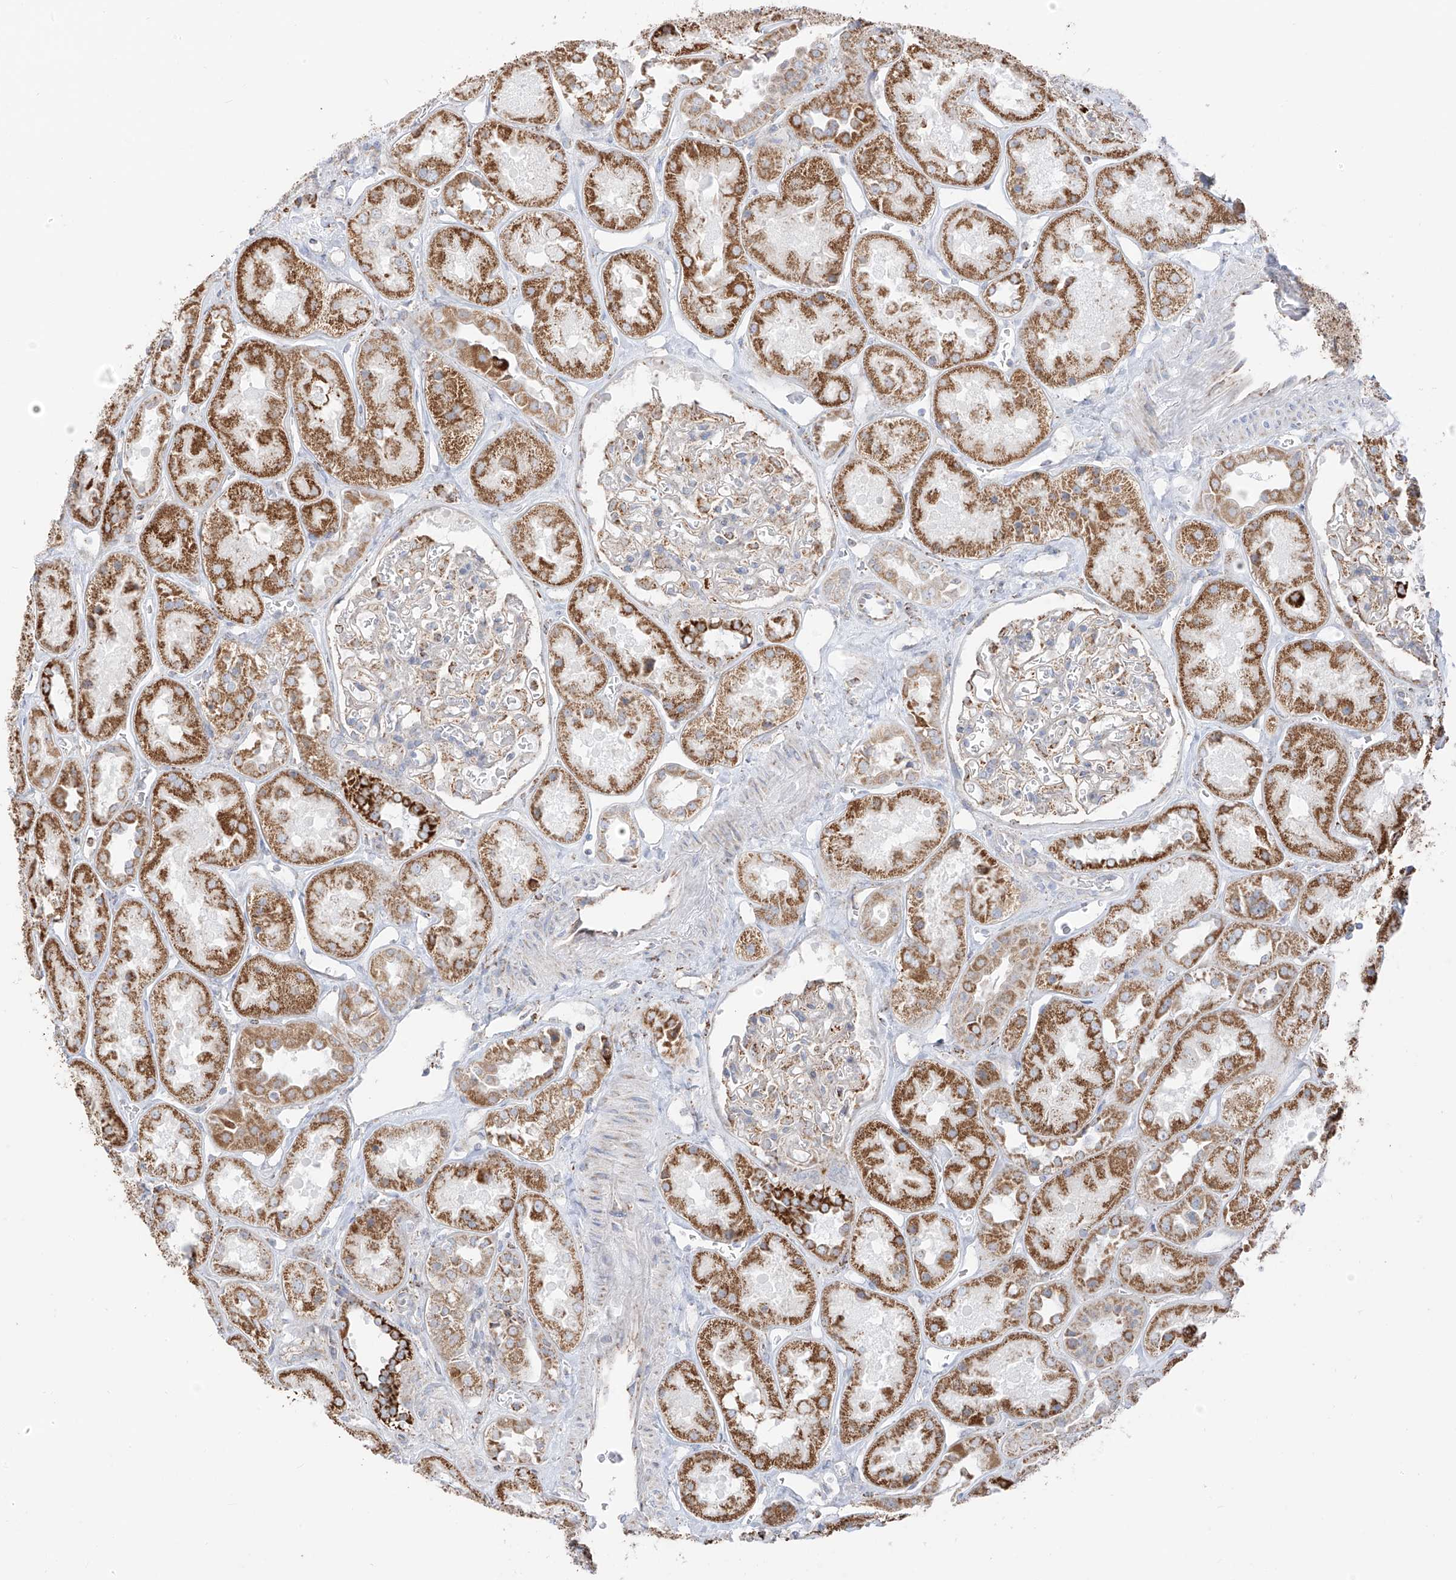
{"staining": {"intensity": "moderate", "quantity": "<25%", "location": "cytoplasmic/membranous"}, "tissue": "kidney", "cell_type": "Cells in glomeruli", "image_type": "normal", "snomed": [{"axis": "morphology", "description": "Normal tissue, NOS"}, {"axis": "topography", "description": "Kidney"}], "caption": "A high-resolution histopathology image shows immunohistochemistry (IHC) staining of benign kidney, which demonstrates moderate cytoplasmic/membranous staining in approximately <25% of cells in glomeruli.", "gene": "ETHE1", "patient": {"sex": "male", "age": 70}}